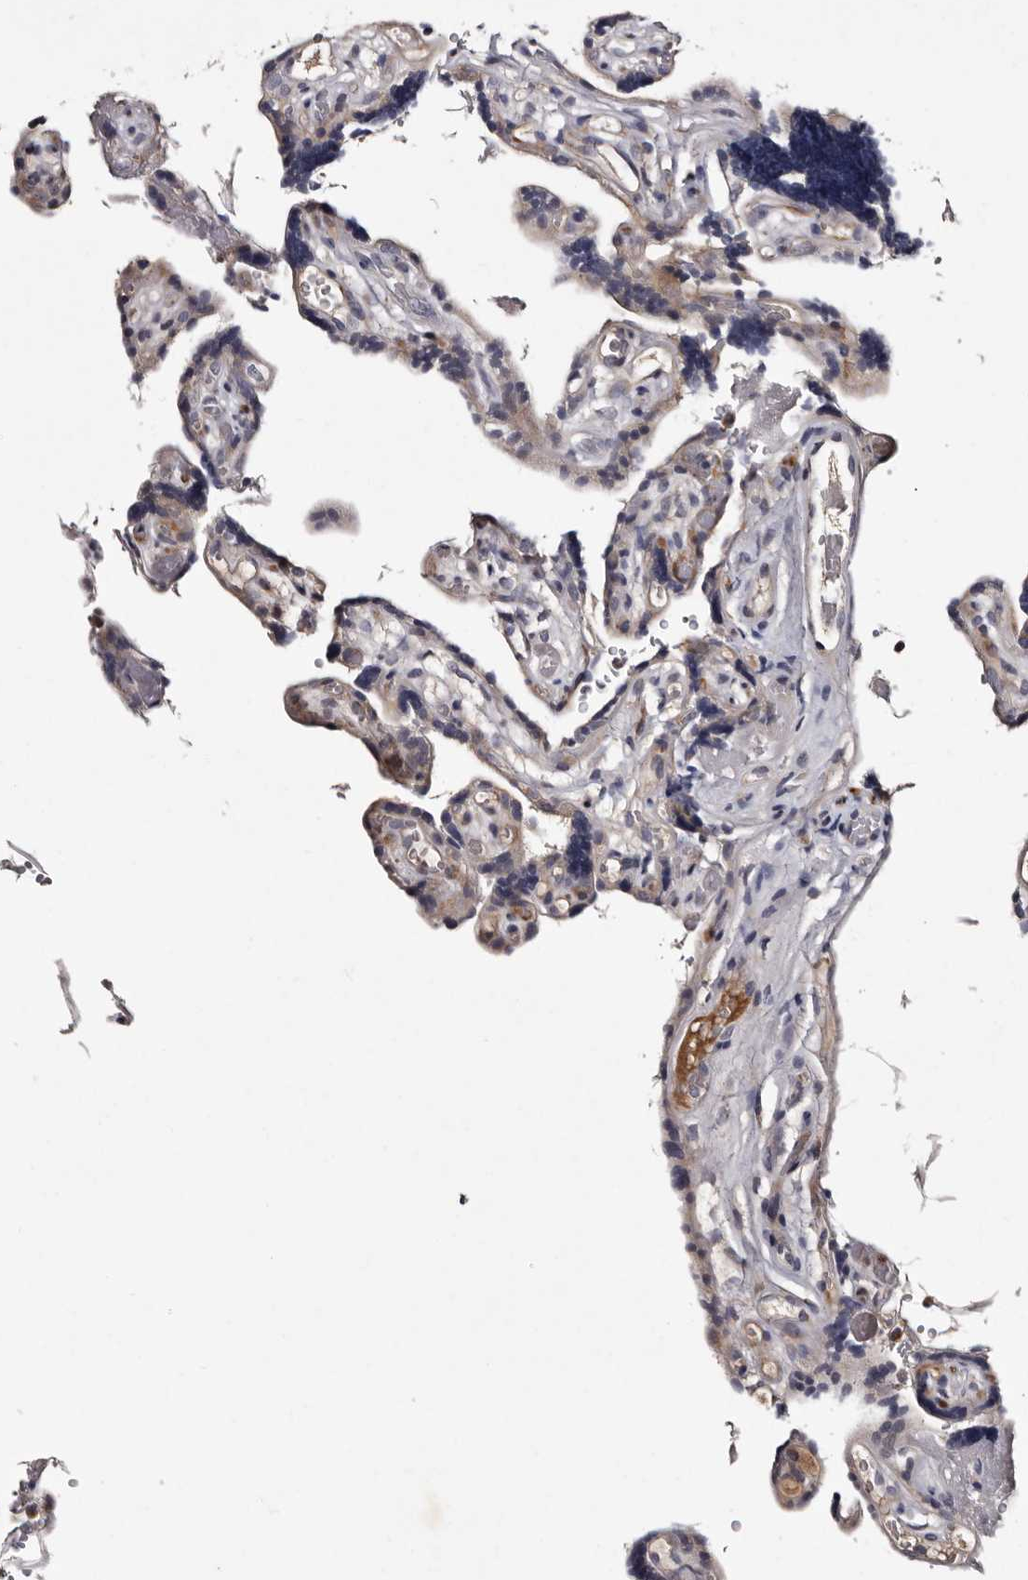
{"staining": {"intensity": "weak", "quantity": "25%-75%", "location": "cytoplasmic/membranous"}, "tissue": "placenta", "cell_type": "Trophoblastic cells", "image_type": "normal", "snomed": [{"axis": "morphology", "description": "Normal tissue, NOS"}, {"axis": "topography", "description": "Placenta"}], "caption": "Protein staining of normal placenta displays weak cytoplasmic/membranous staining in about 25%-75% of trophoblastic cells. (Stains: DAB (3,3'-diaminobenzidine) in brown, nuclei in blue, Microscopy: brightfield microscopy at high magnification).", "gene": "DNPH1", "patient": {"sex": "female", "age": 30}}